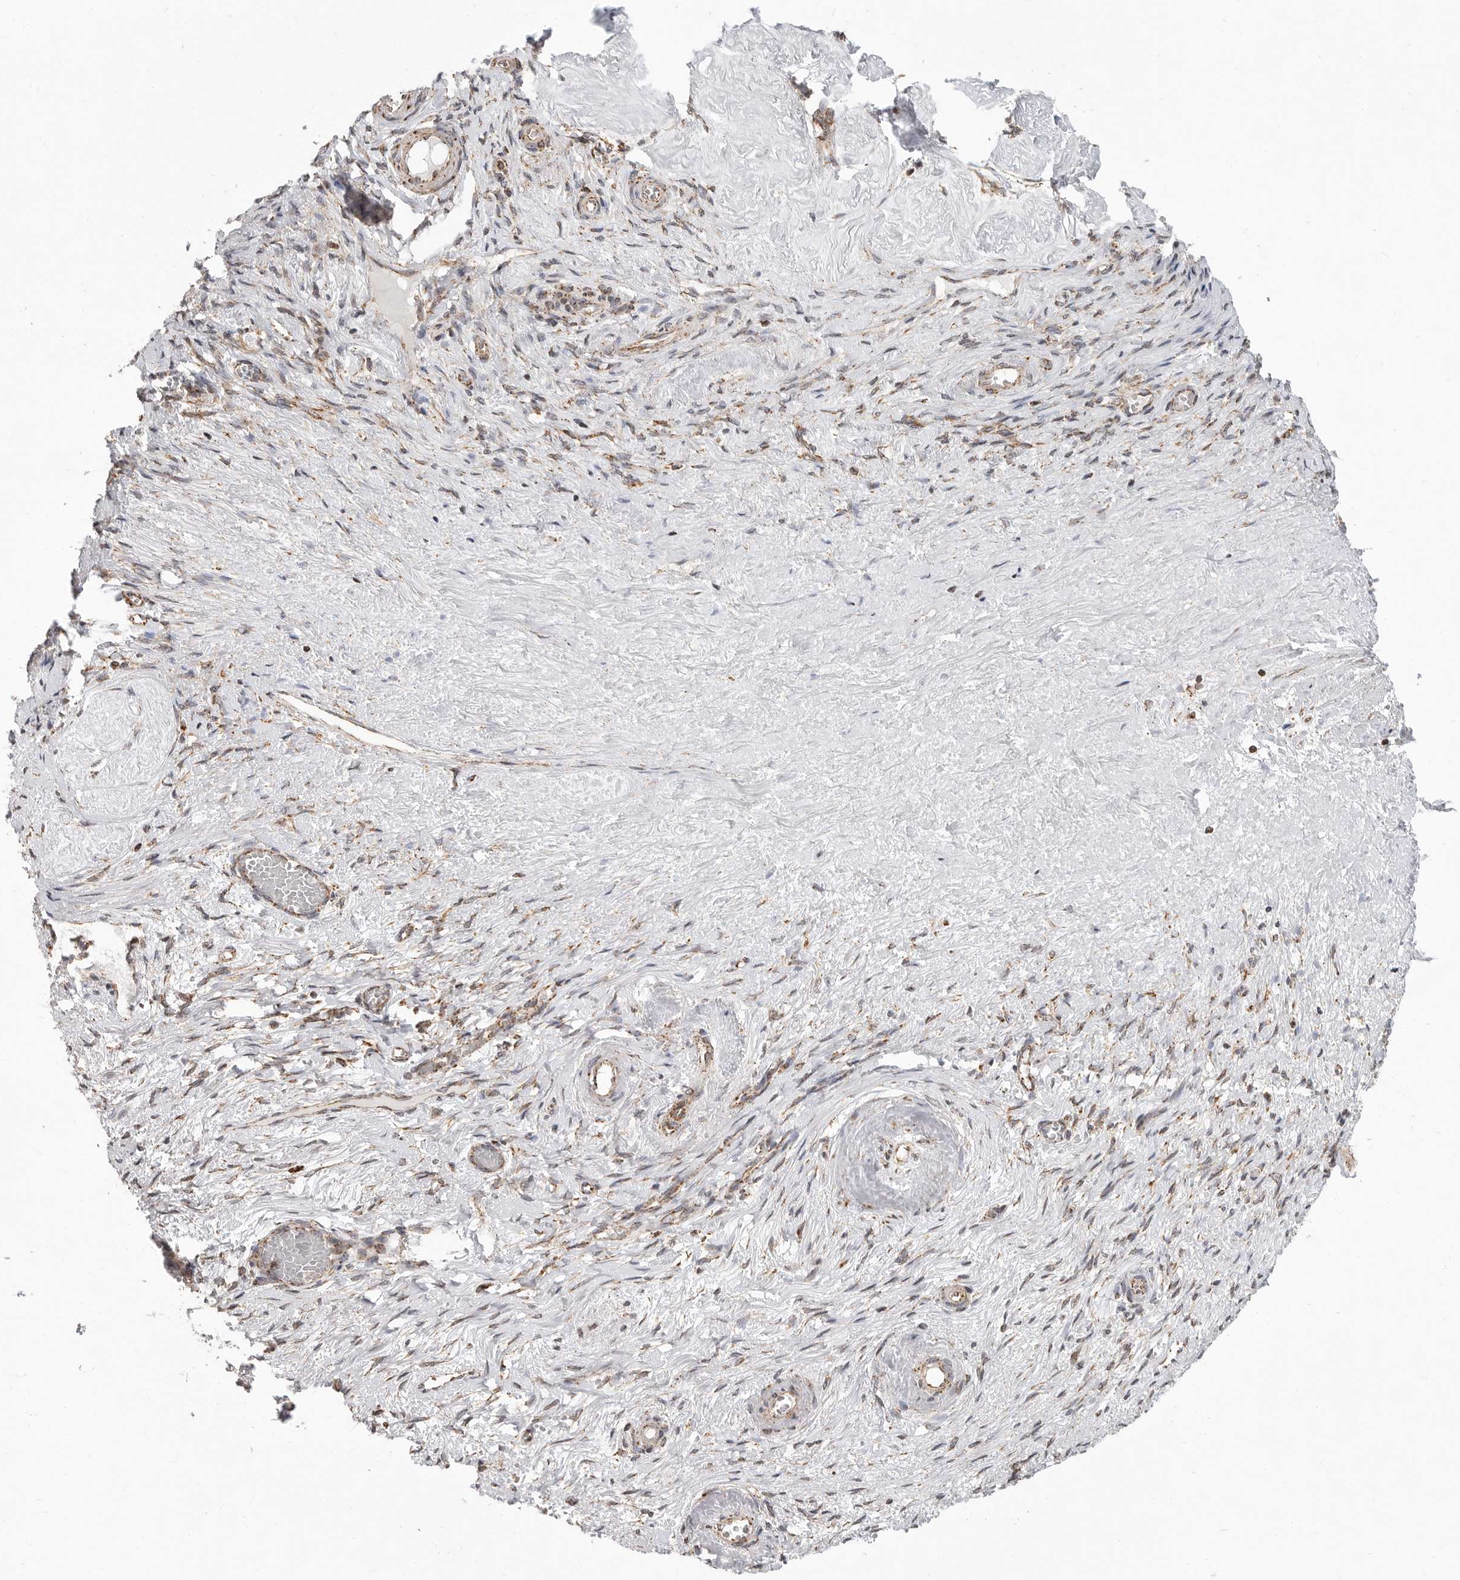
{"staining": {"intensity": "moderate", "quantity": ">75%", "location": "cytoplasmic/membranous"}, "tissue": "soft tissue", "cell_type": "Fibroblasts", "image_type": "normal", "snomed": [{"axis": "morphology", "description": "Normal tissue, NOS"}, {"axis": "topography", "description": "Vascular tissue"}, {"axis": "topography", "description": "Fallopian tube"}, {"axis": "topography", "description": "Ovary"}], "caption": "IHC image of unremarkable soft tissue: human soft tissue stained using immunohistochemistry (IHC) exhibits medium levels of moderate protein expression localized specifically in the cytoplasmic/membranous of fibroblasts, appearing as a cytoplasmic/membranous brown color.", "gene": "GCNT2", "patient": {"sex": "female", "age": 67}}